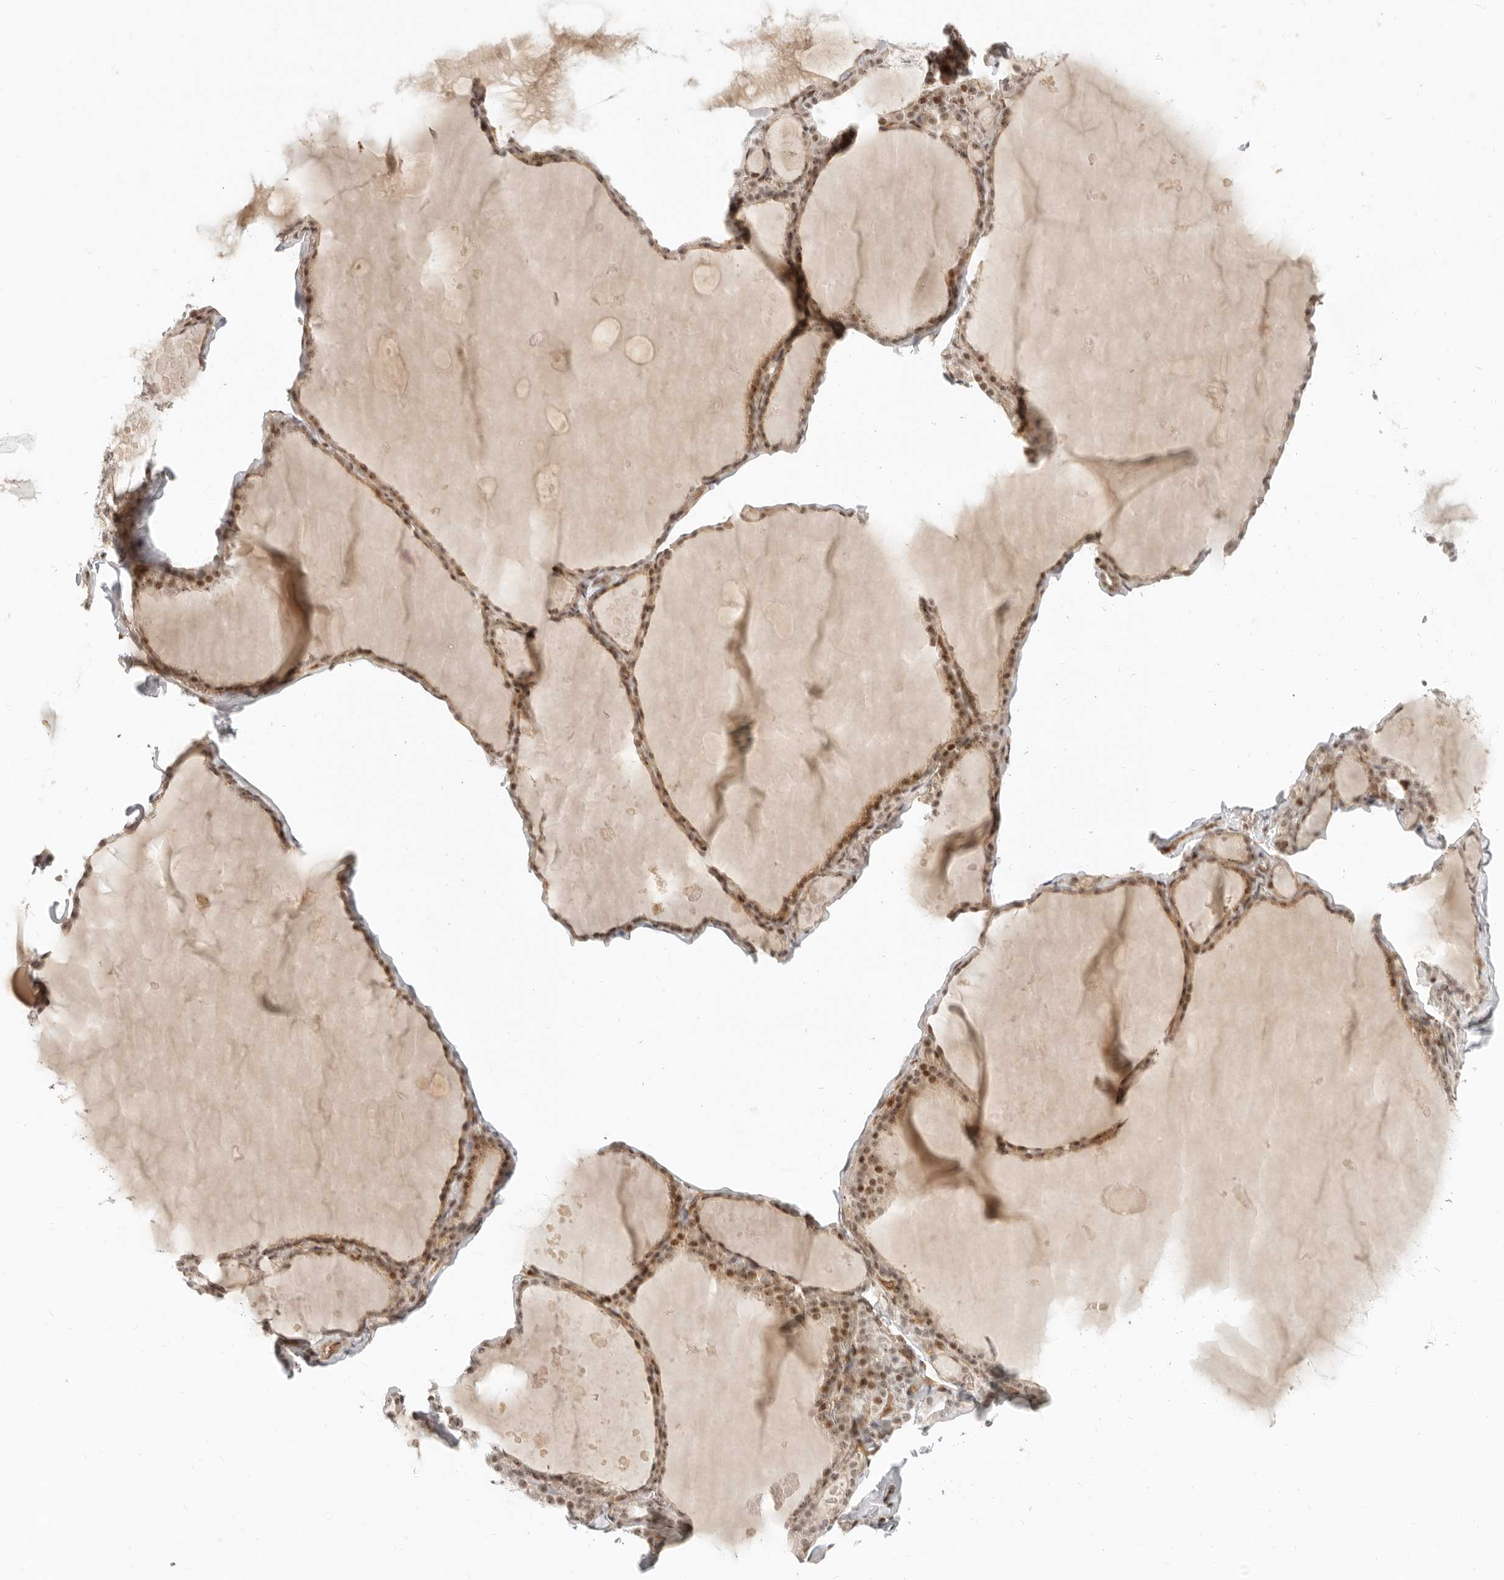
{"staining": {"intensity": "moderate", "quantity": ">75%", "location": "cytoplasmic/membranous,nuclear"}, "tissue": "thyroid gland", "cell_type": "Glandular cells", "image_type": "normal", "snomed": [{"axis": "morphology", "description": "Normal tissue, NOS"}, {"axis": "topography", "description": "Thyroid gland"}], "caption": "Immunohistochemical staining of benign human thyroid gland reveals moderate cytoplasmic/membranous,nuclear protein expression in about >75% of glandular cells. The staining was performed using DAB to visualize the protein expression in brown, while the nuclei were stained in blue with hematoxylin (Magnification: 20x).", "gene": "BAP1", "patient": {"sex": "male", "age": 56}}